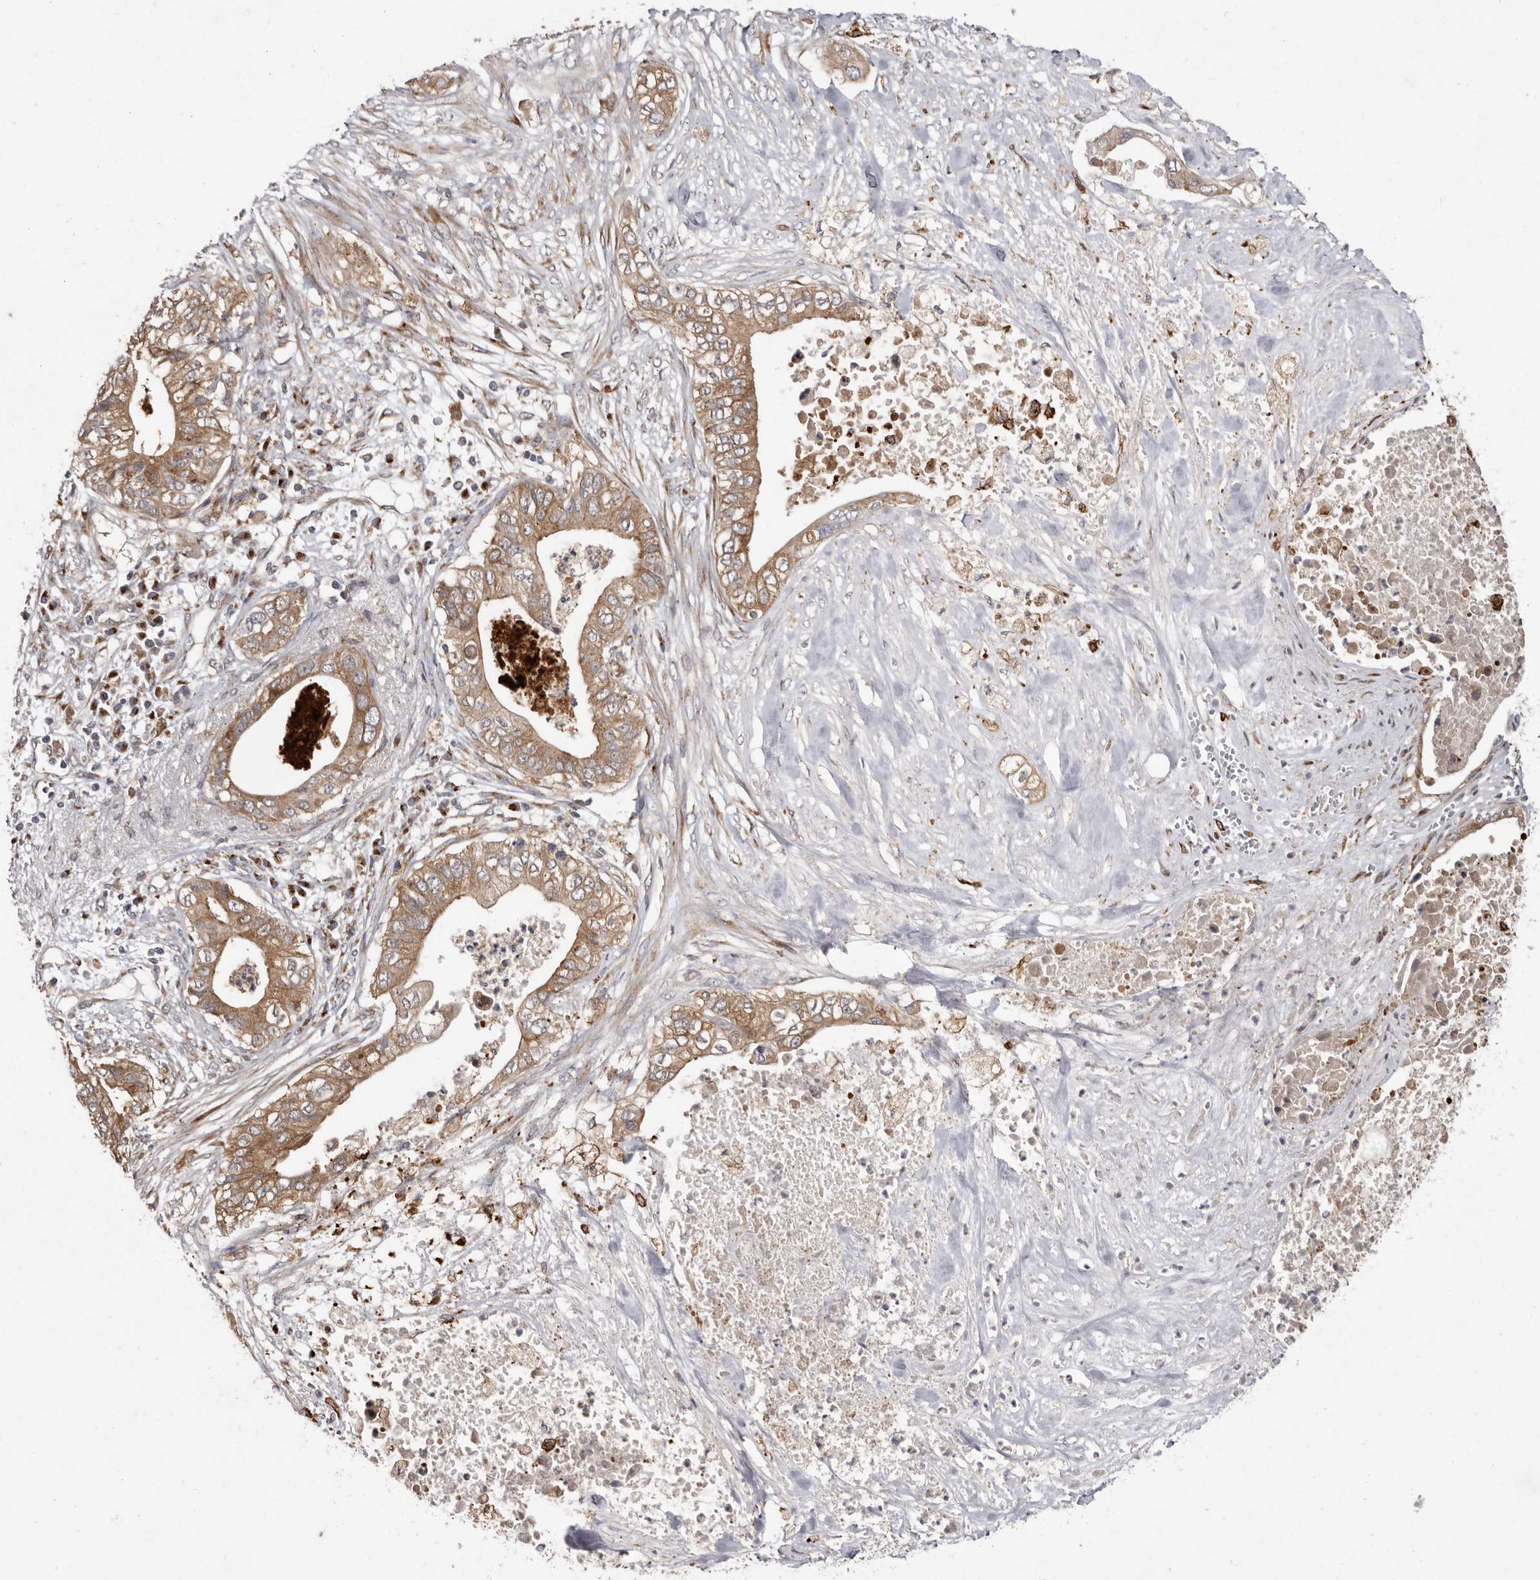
{"staining": {"intensity": "moderate", "quantity": ">75%", "location": "cytoplasmic/membranous"}, "tissue": "pancreatic cancer", "cell_type": "Tumor cells", "image_type": "cancer", "snomed": [{"axis": "morphology", "description": "Adenocarcinoma, NOS"}, {"axis": "topography", "description": "Pancreas"}], "caption": "IHC photomicrograph of pancreatic cancer (adenocarcinoma) stained for a protein (brown), which demonstrates medium levels of moderate cytoplasmic/membranous positivity in about >75% of tumor cells.", "gene": "FLAD1", "patient": {"sex": "female", "age": 78}}